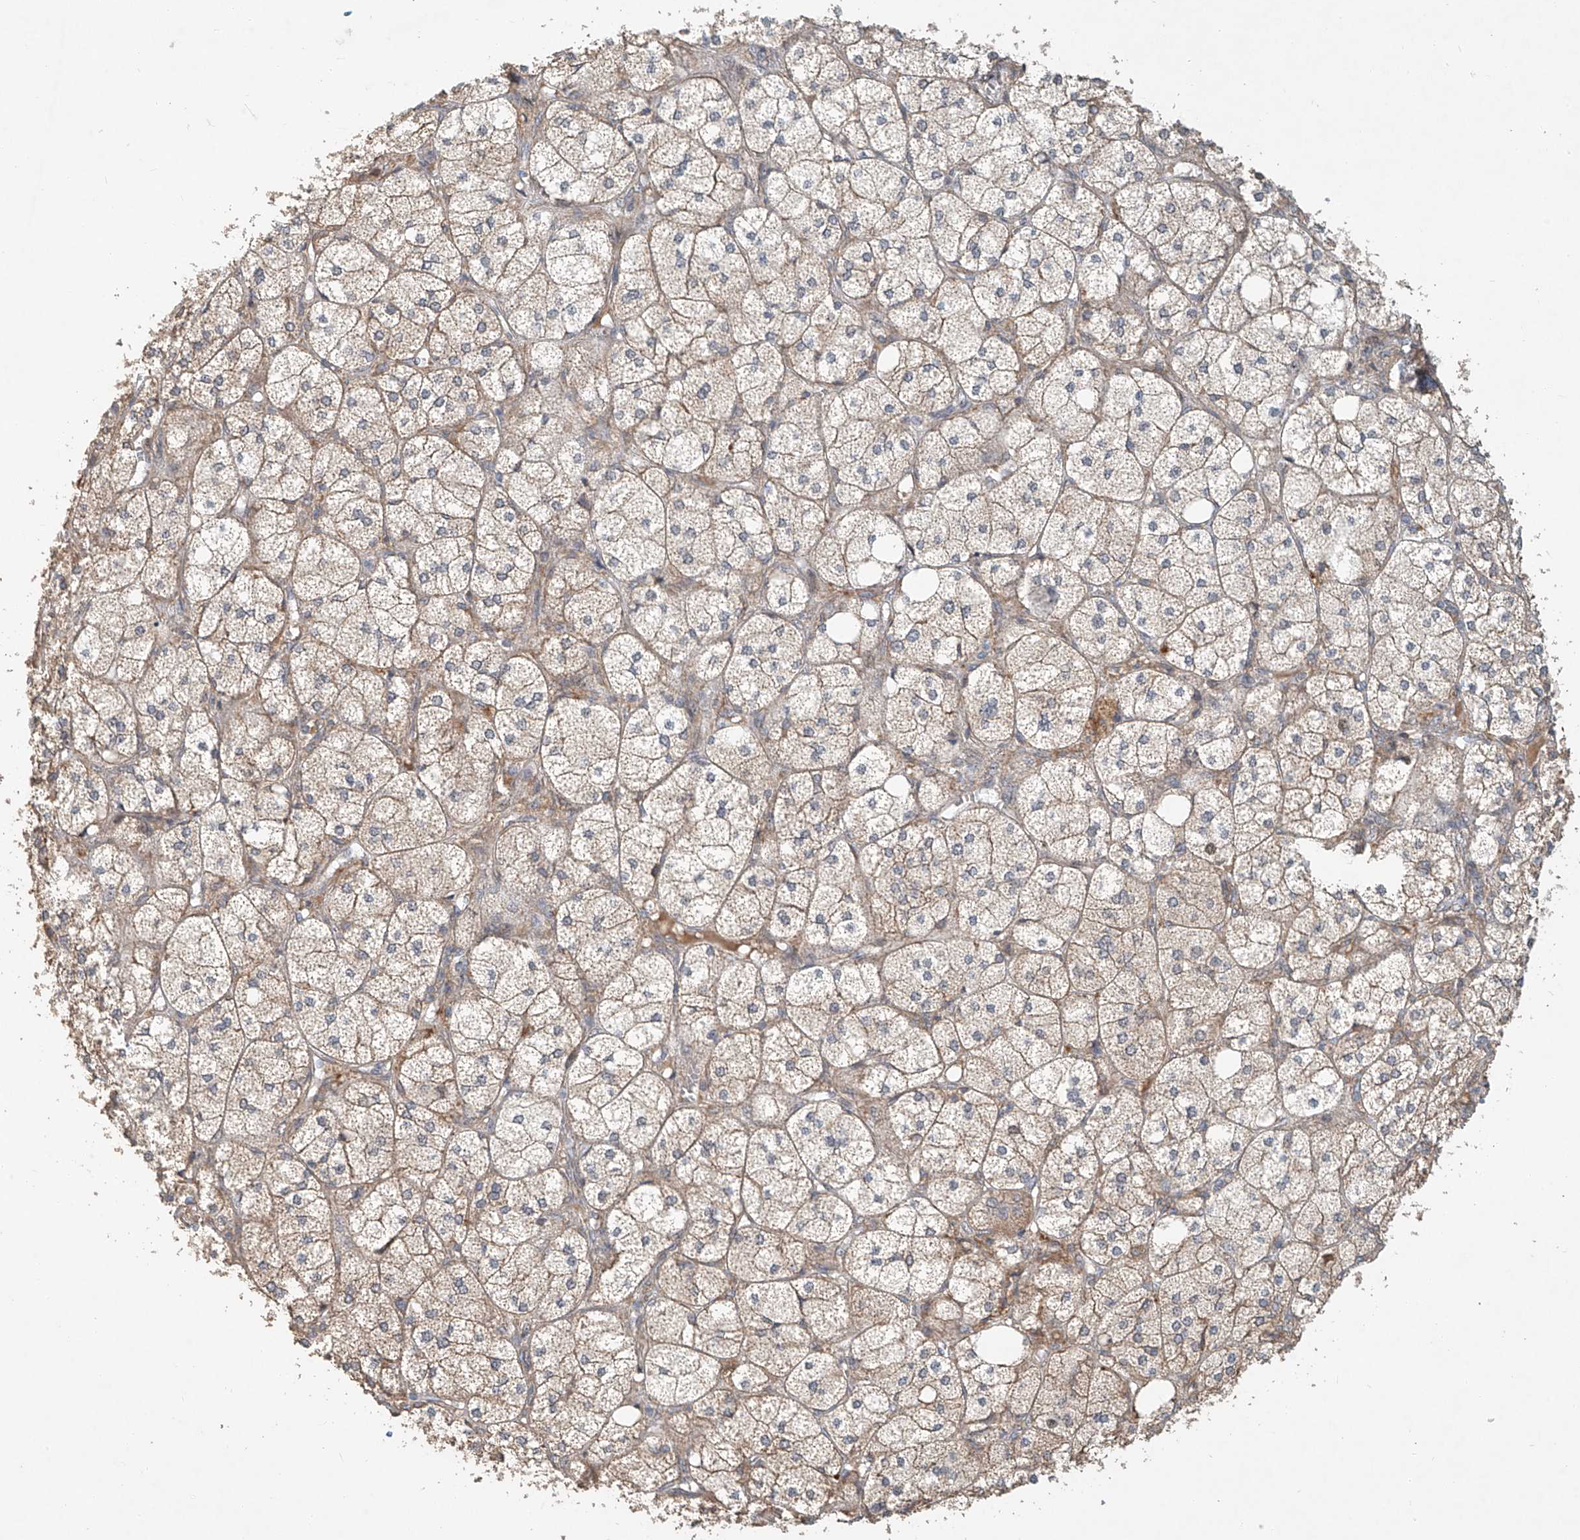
{"staining": {"intensity": "moderate", "quantity": "25%-75%", "location": "cytoplasmic/membranous,nuclear"}, "tissue": "adrenal gland", "cell_type": "Glandular cells", "image_type": "normal", "snomed": [{"axis": "morphology", "description": "Normal tissue, NOS"}, {"axis": "topography", "description": "Adrenal gland"}], "caption": "A high-resolution histopathology image shows IHC staining of normal adrenal gland, which demonstrates moderate cytoplasmic/membranous,nuclear staining in about 25%-75% of glandular cells.", "gene": "TMEM61", "patient": {"sex": "female", "age": 61}}